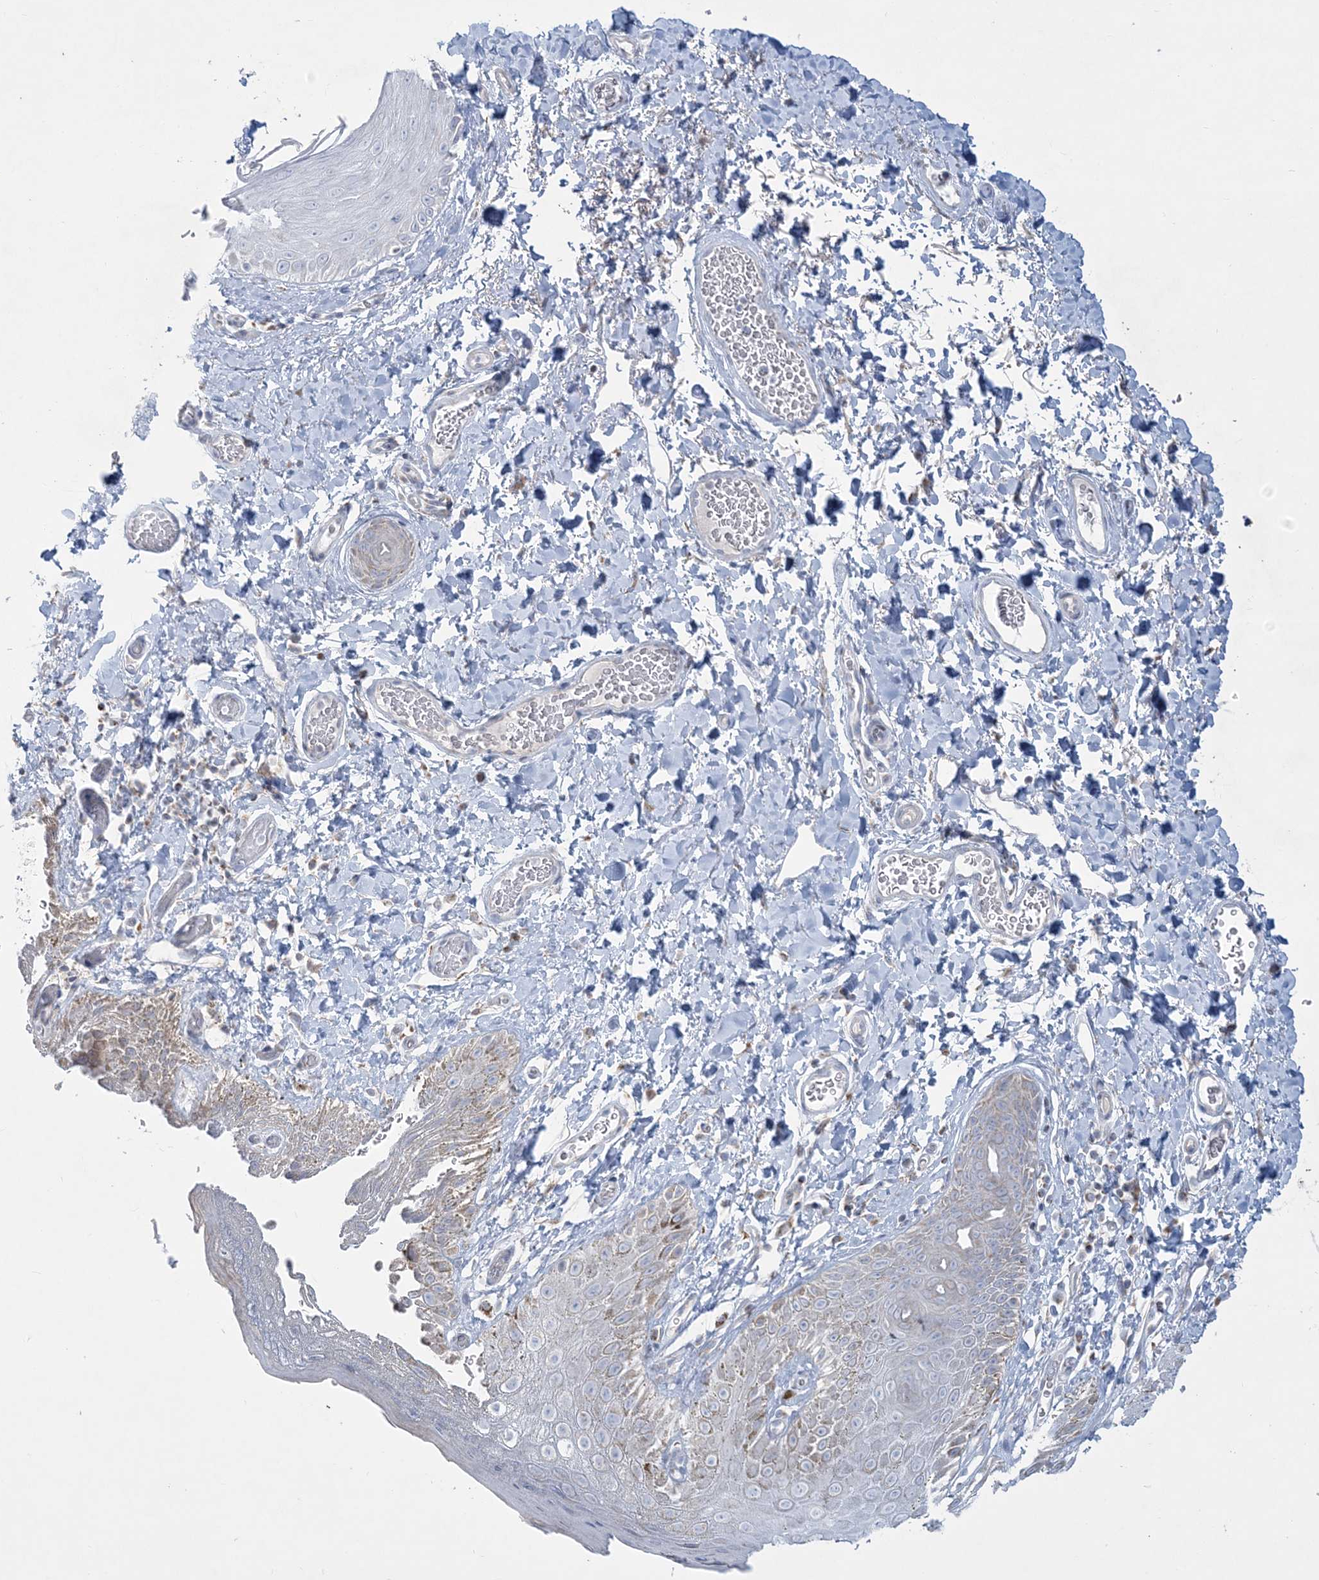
{"staining": {"intensity": "negative", "quantity": "none", "location": "none"}, "tissue": "skin", "cell_type": "Epidermal cells", "image_type": "normal", "snomed": [{"axis": "morphology", "description": "Normal tissue, NOS"}, {"axis": "topography", "description": "Anal"}], "caption": "Histopathology image shows no protein positivity in epidermal cells of unremarkable skin. (DAB IHC, high magnification).", "gene": "TBC1D7", "patient": {"sex": "male", "age": 44}}